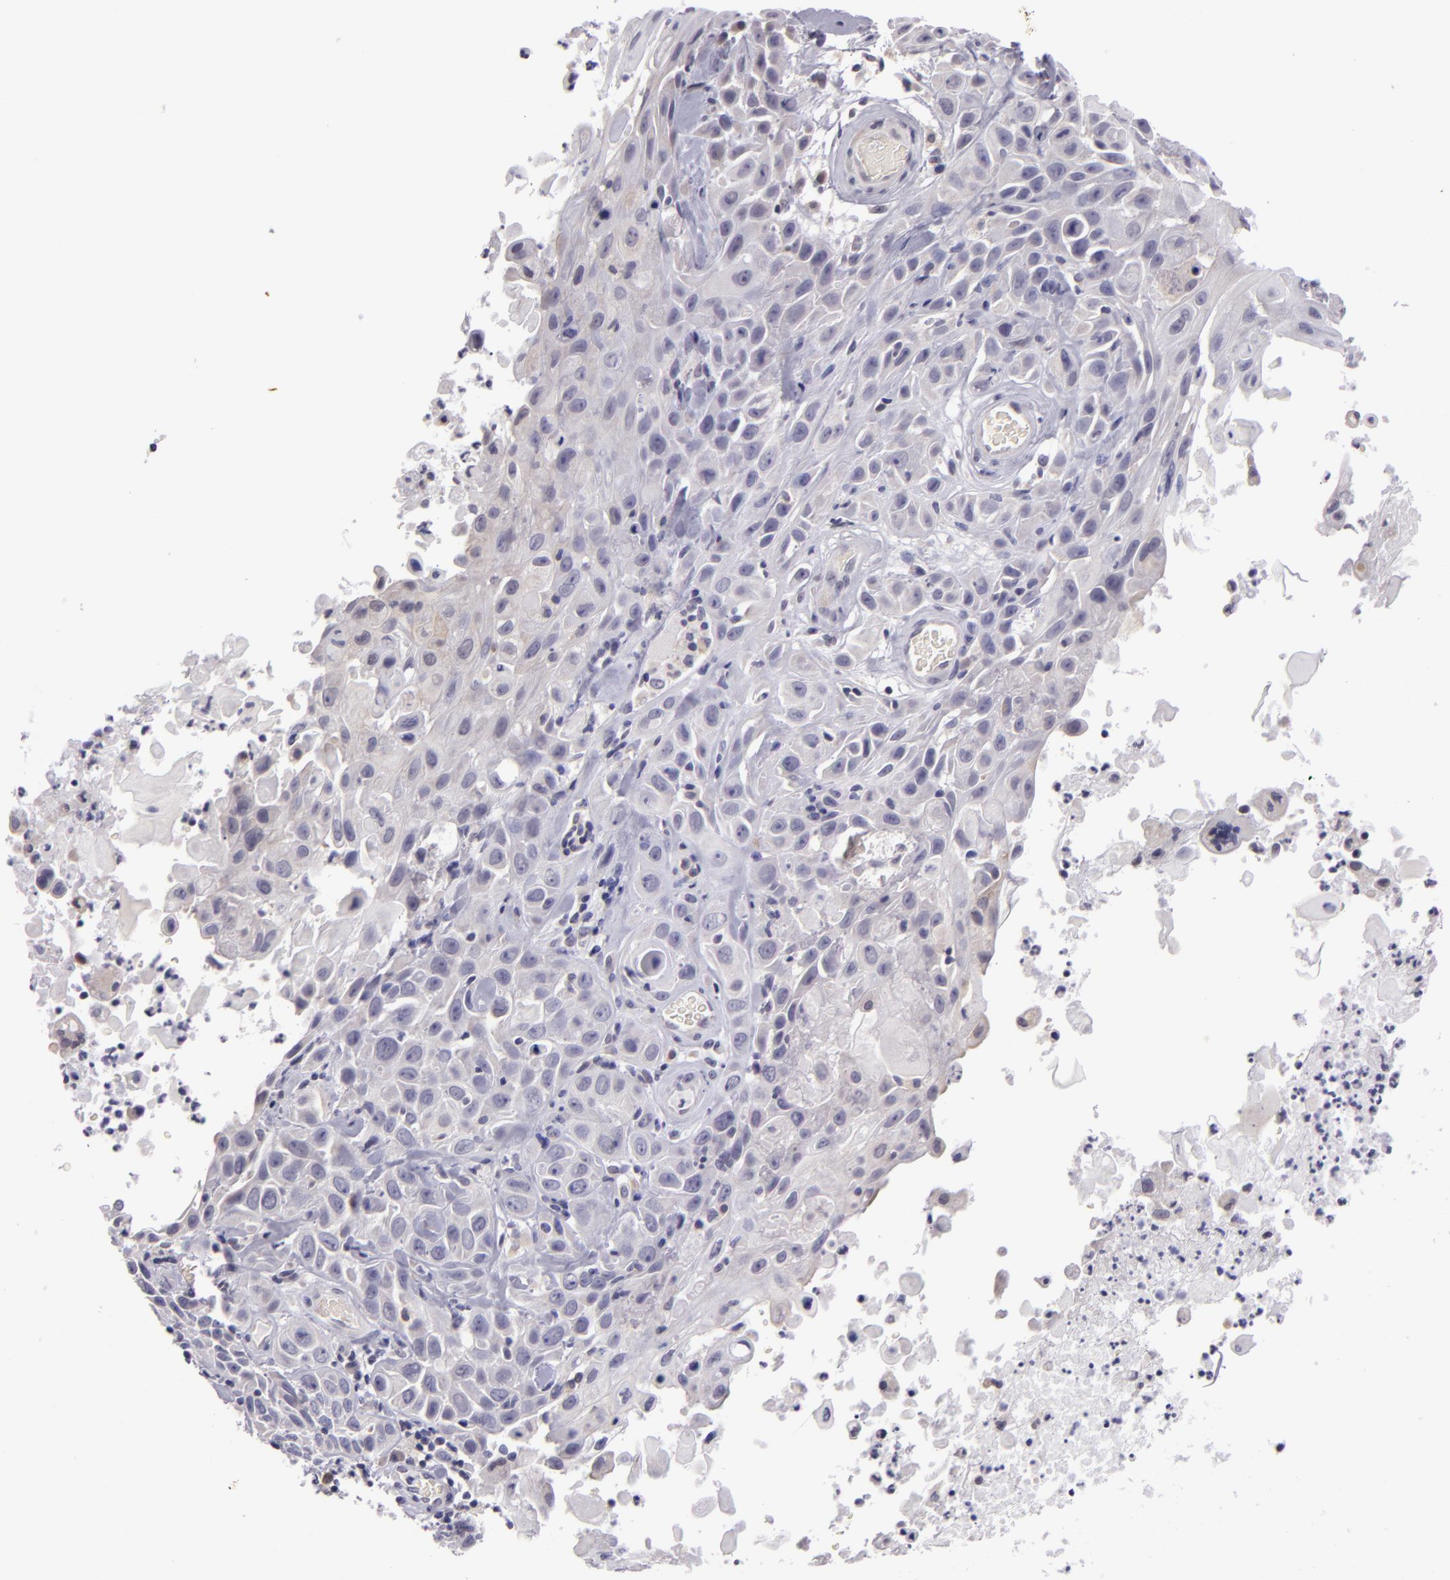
{"staining": {"intensity": "negative", "quantity": "none", "location": "none"}, "tissue": "skin cancer", "cell_type": "Tumor cells", "image_type": "cancer", "snomed": [{"axis": "morphology", "description": "Squamous cell carcinoma, NOS"}, {"axis": "topography", "description": "Skin"}], "caption": "An image of skin cancer stained for a protein displays no brown staining in tumor cells. (Brightfield microscopy of DAB (3,3'-diaminobenzidine) immunohistochemistry at high magnification).", "gene": "SNCB", "patient": {"sex": "male", "age": 84}}